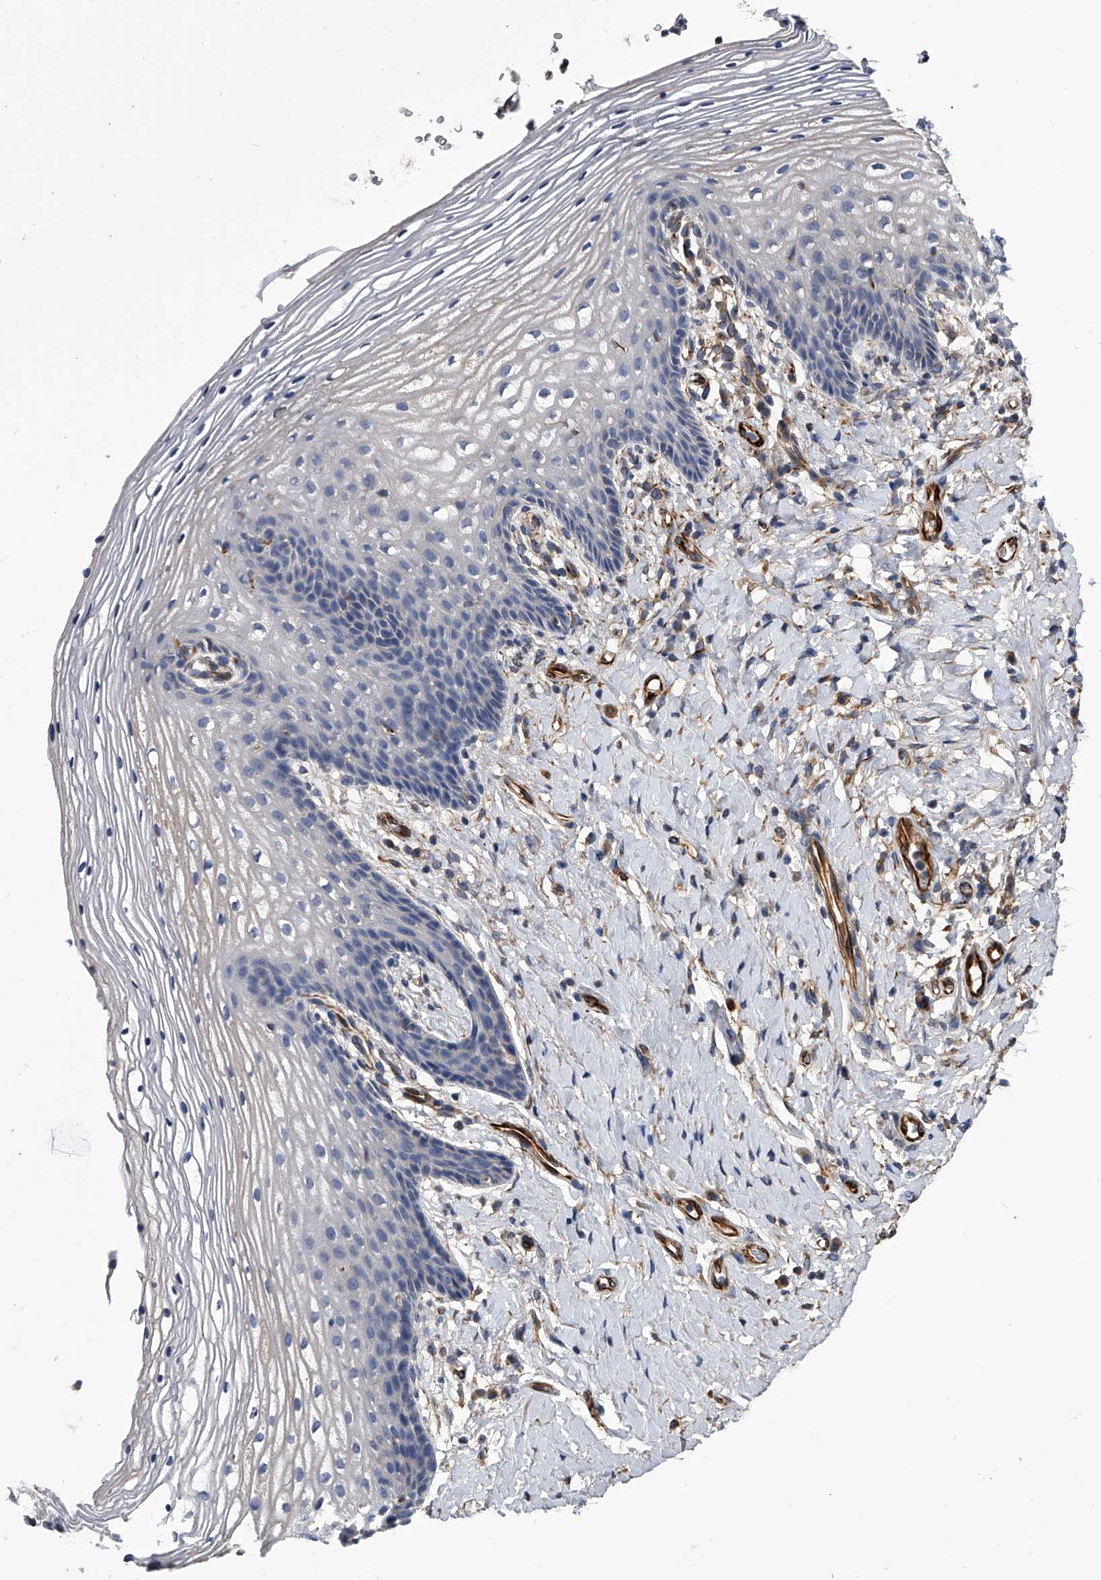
{"staining": {"intensity": "negative", "quantity": "none", "location": "none"}, "tissue": "vagina", "cell_type": "Squamous epithelial cells", "image_type": "normal", "snomed": [{"axis": "morphology", "description": "Normal tissue, NOS"}, {"axis": "topography", "description": "Vagina"}], "caption": "Squamous epithelial cells are negative for brown protein staining in unremarkable vagina. (Stains: DAB immunohistochemistry (IHC) with hematoxylin counter stain, Microscopy: brightfield microscopy at high magnification).", "gene": "EFCAB7", "patient": {"sex": "female", "age": 60}}